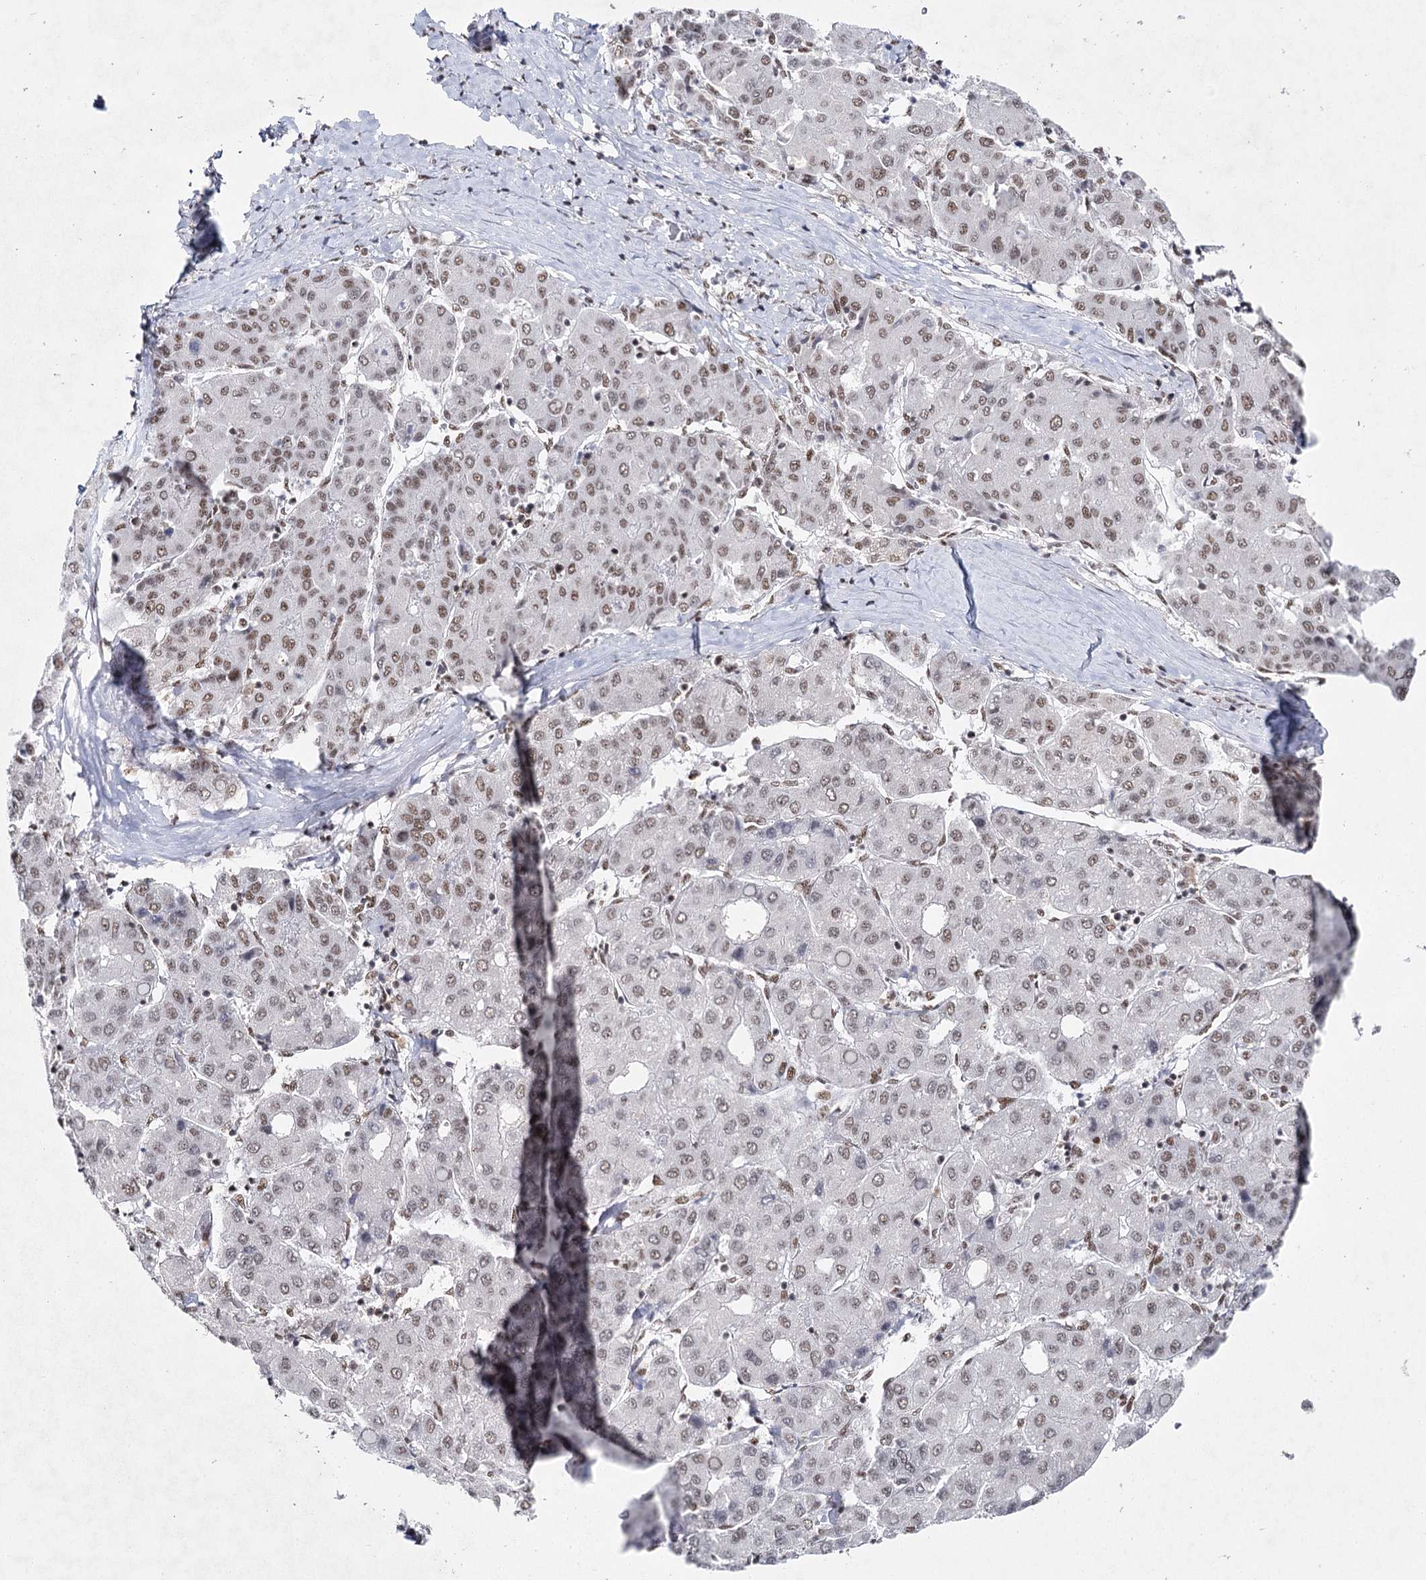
{"staining": {"intensity": "moderate", "quantity": ">75%", "location": "nuclear"}, "tissue": "liver cancer", "cell_type": "Tumor cells", "image_type": "cancer", "snomed": [{"axis": "morphology", "description": "Carcinoma, Hepatocellular, NOS"}, {"axis": "topography", "description": "Liver"}], "caption": "Brown immunohistochemical staining in human liver hepatocellular carcinoma demonstrates moderate nuclear positivity in about >75% of tumor cells. (brown staining indicates protein expression, while blue staining denotes nuclei).", "gene": "SCAF8", "patient": {"sex": "male", "age": 65}}